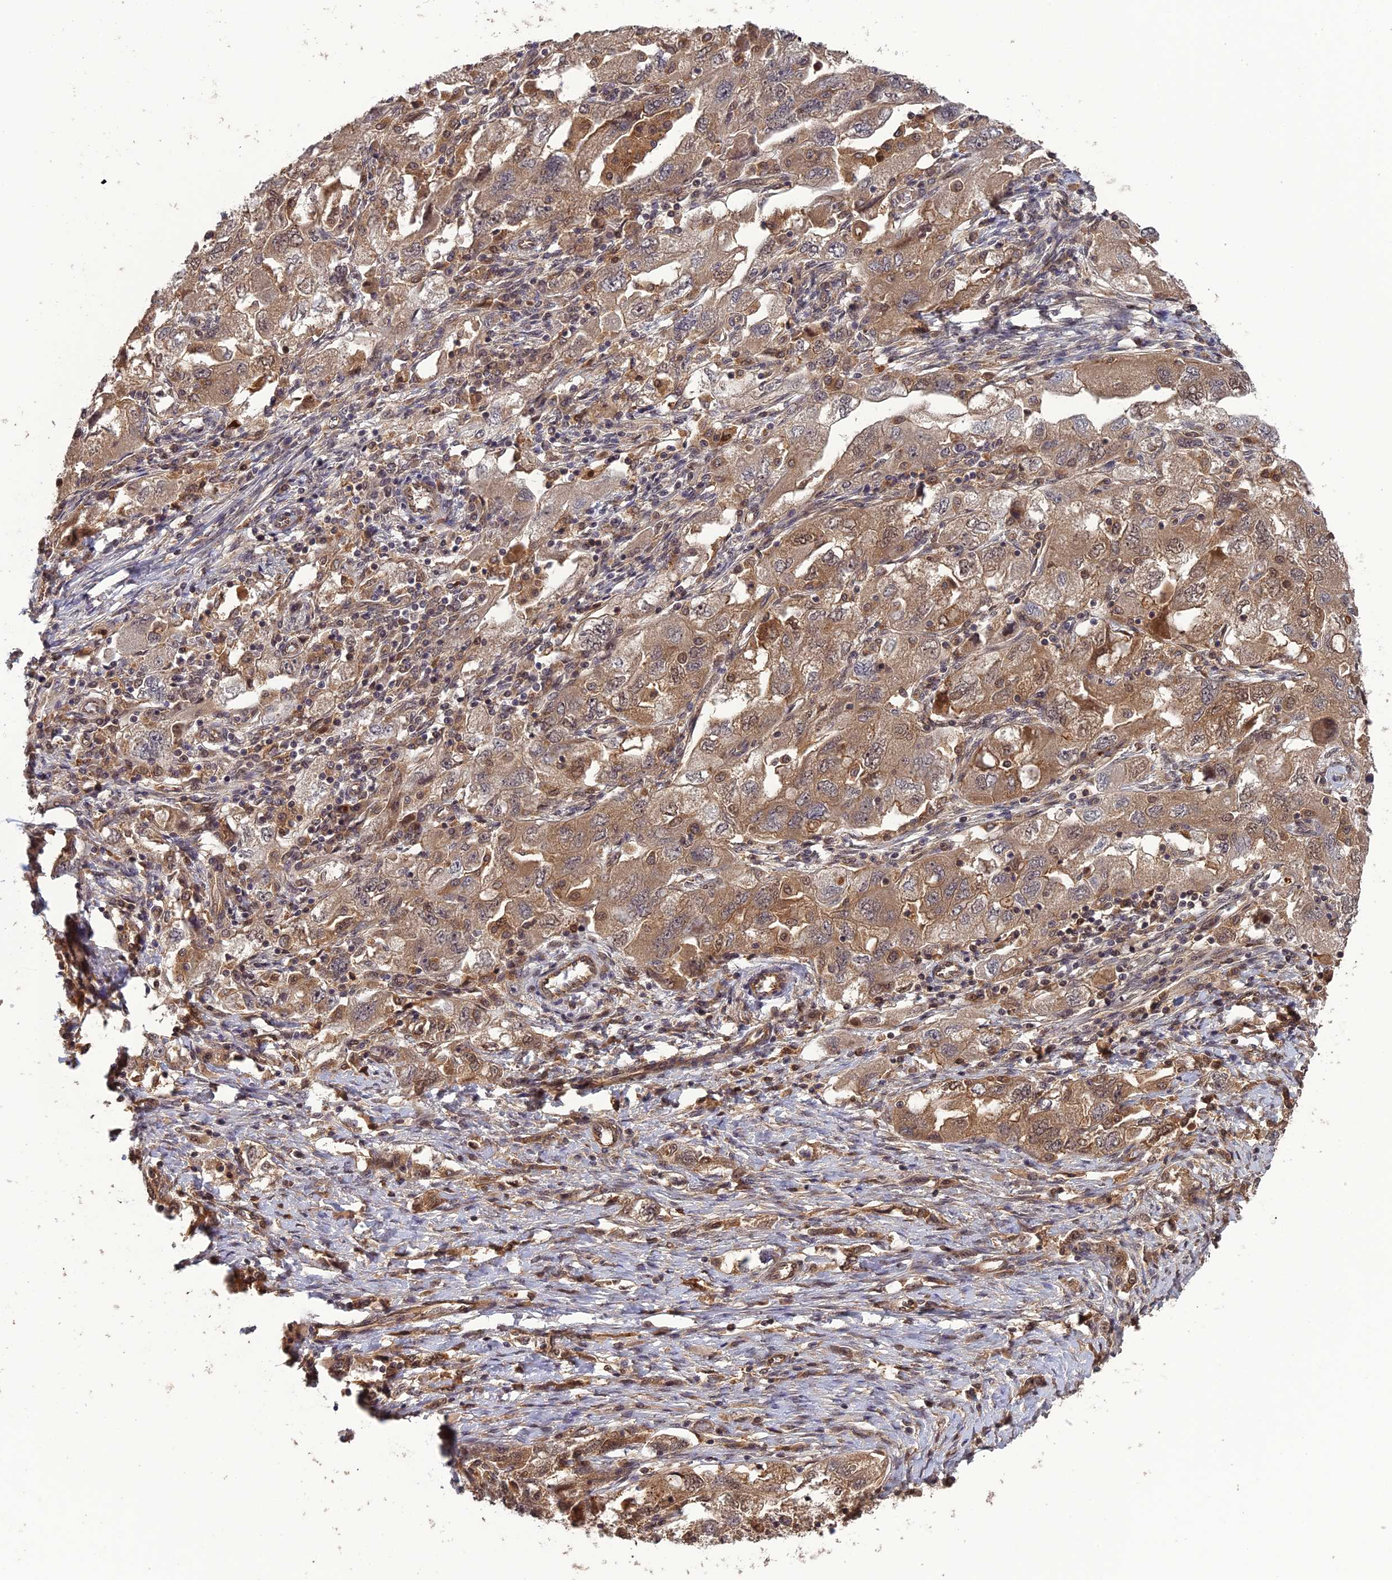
{"staining": {"intensity": "weak", "quantity": ">75%", "location": "cytoplasmic/membranous"}, "tissue": "ovarian cancer", "cell_type": "Tumor cells", "image_type": "cancer", "snomed": [{"axis": "morphology", "description": "Carcinoma, NOS"}, {"axis": "morphology", "description": "Cystadenocarcinoma, serous, NOS"}, {"axis": "topography", "description": "Ovary"}], "caption": "Ovarian carcinoma tissue displays weak cytoplasmic/membranous staining in approximately >75% of tumor cells (DAB = brown stain, brightfield microscopy at high magnification).", "gene": "LIN37", "patient": {"sex": "female", "age": 69}}